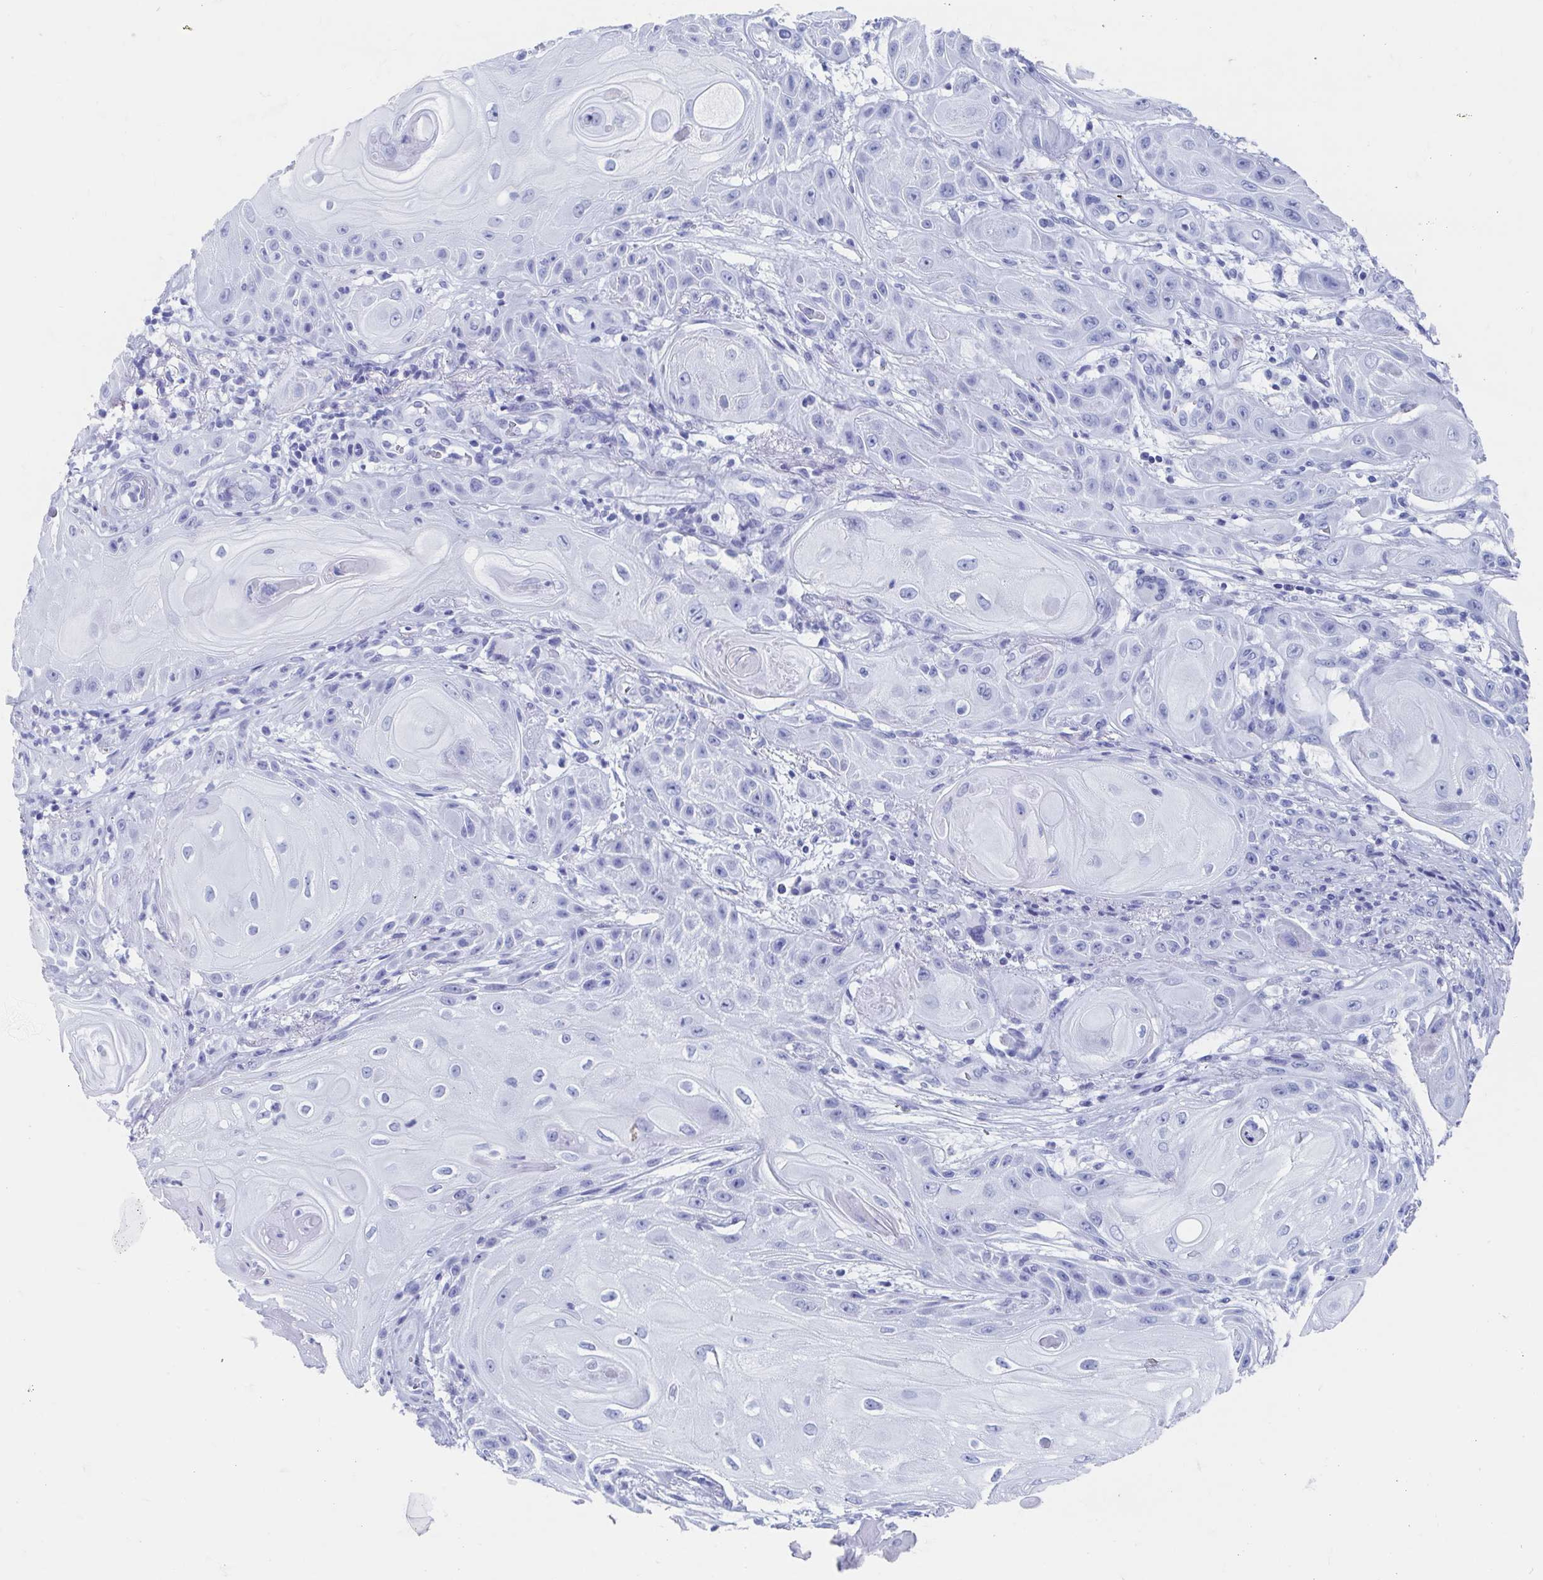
{"staining": {"intensity": "negative", "quantity": "none", "location": "none"}, "tissue": "skin cancer", "cell_type": "Tumor cells", "image_type": "cancer", "snomed": [{"axis": "morphology", "description": "Squamous cell carcinoma, NOS"}, {"axis": "topography", "description": "Skin"}], "caption": "Immunohistochemical staining of human skin cancer displays no significant expression in tumor cells.", "gene": "HDGFL1", "patient": {"sex": "male", "age": 62}}